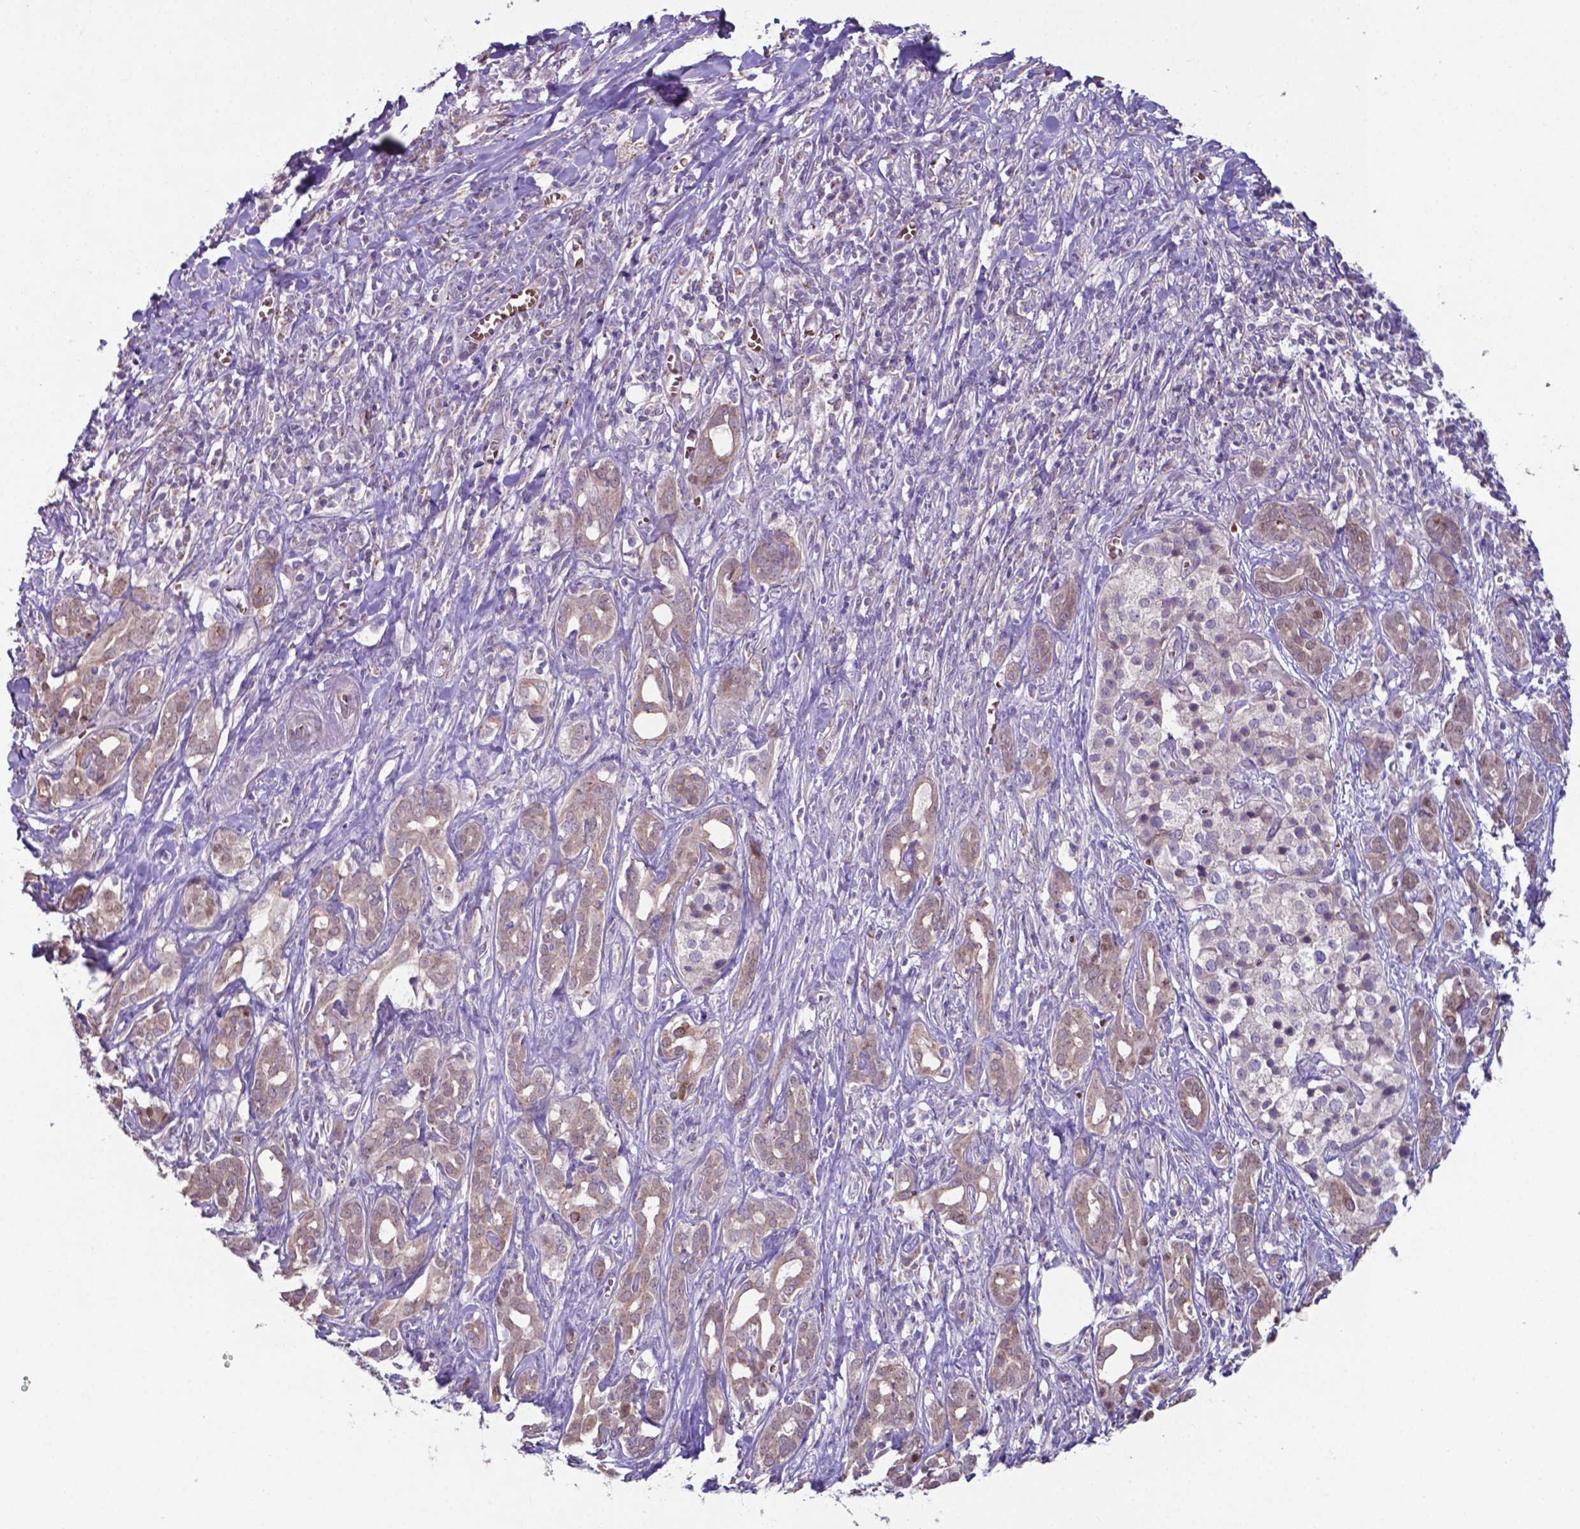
{"staining": {"intensity": "weak", "quantity": ">75%", "location": "cytoplasmic/membranous"}, "tissue": "pancreatic cancer", "cell_type": "Tumor cells", "image_type": "cancer", "snomed": [{"axis": "morphology", "description": "Adenocarcinoma, NOS"}, {"axis": "topography", "description": "Pancreas"}], "caption": "Immunohistochemistry (IHC) histopathology image of neoplastic tissue: pancreatic adenocarcinoma stained using immunohistochemistry shows low levels of weak protein expression localized specifically in the cytoplasmic/membranous of tumor cells, appearing as a cytoplasmic/membranous brown color.", "gene": "TYRO3", "patient": {"sex": "male", "age": 61}}